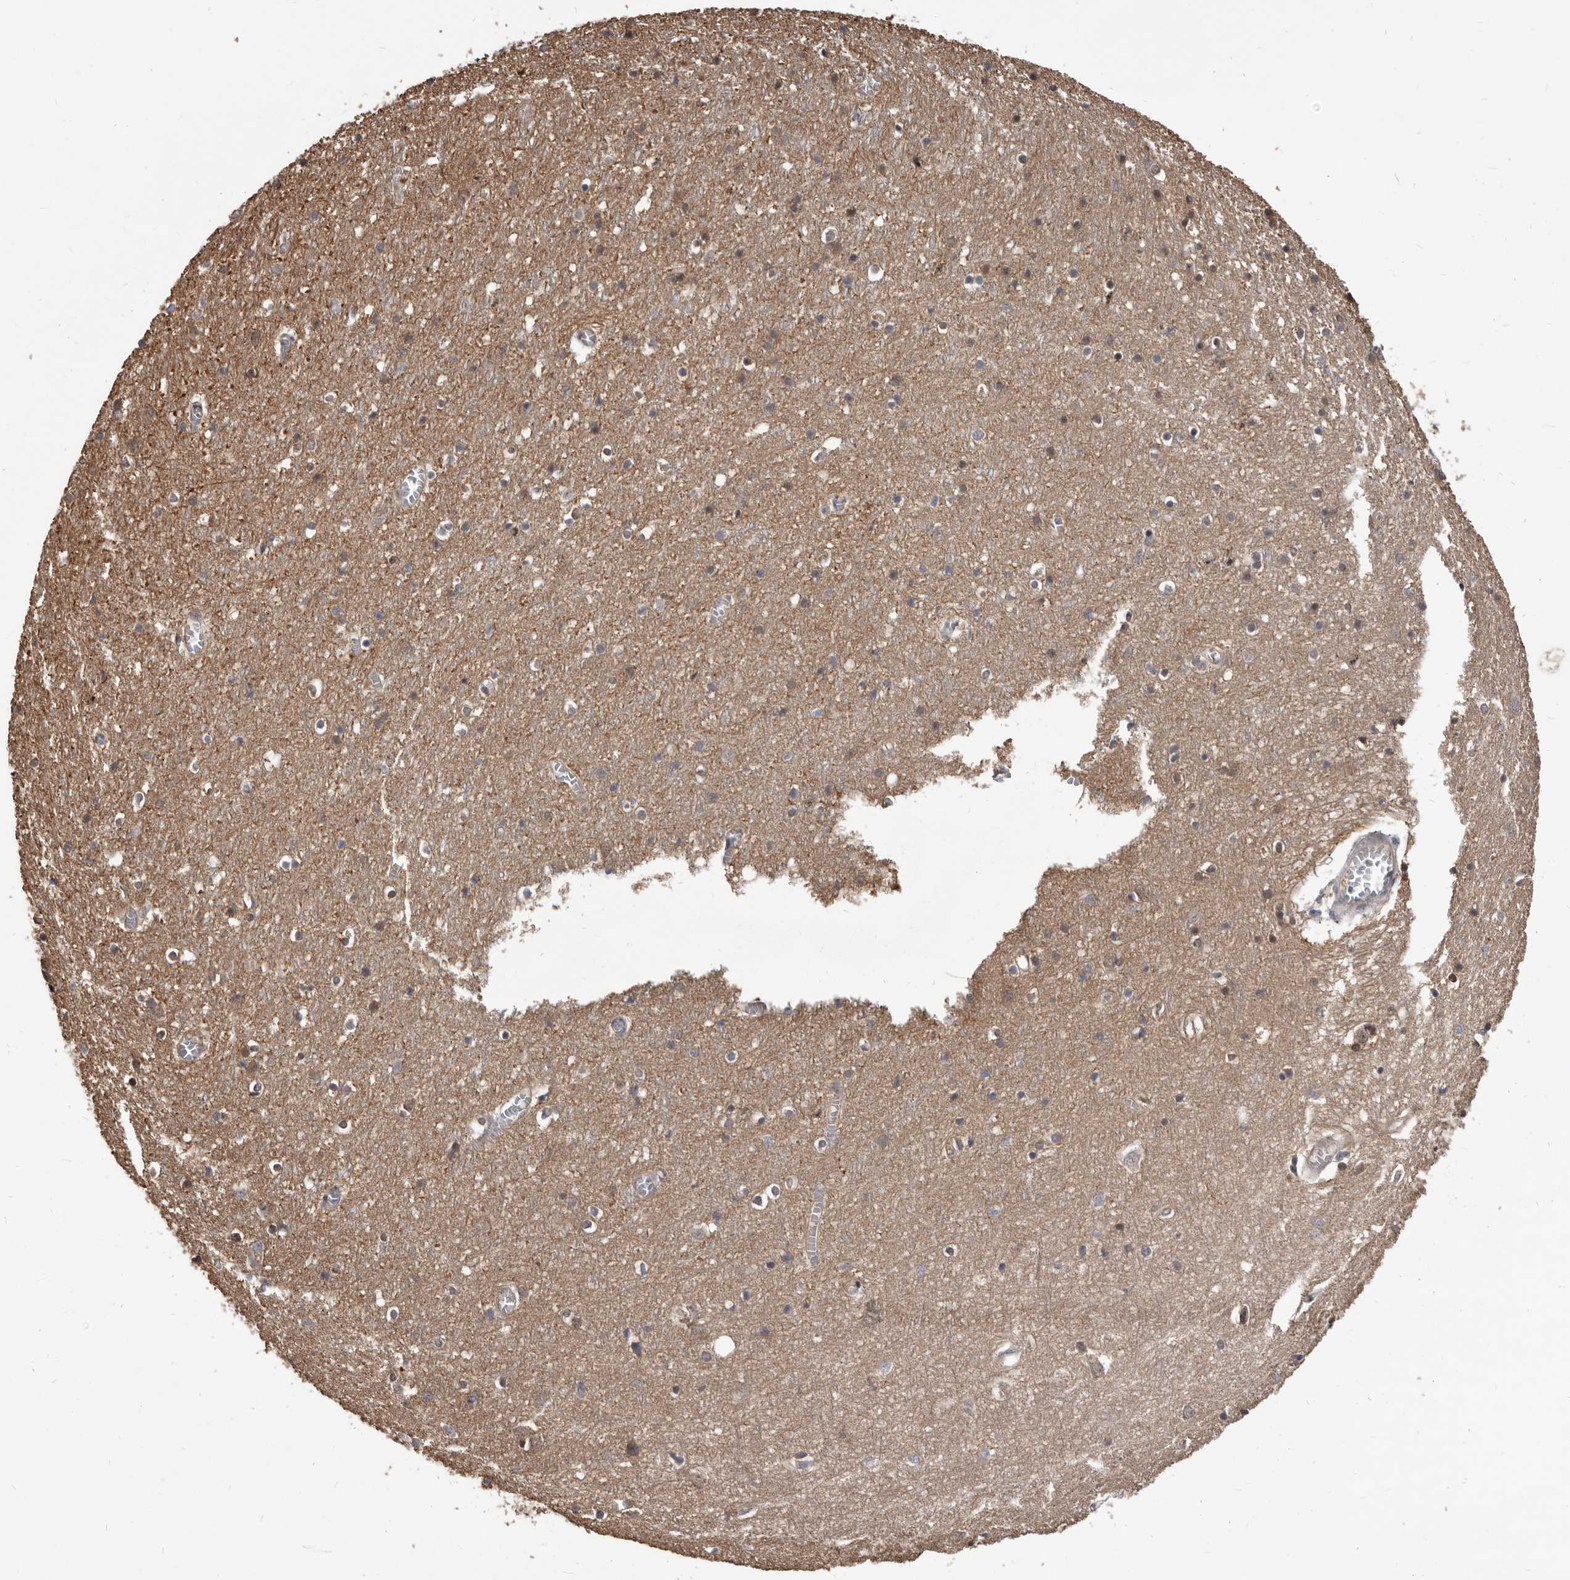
{"staining": {"intensity": "negative", "quantity": "none", "location": "none"}, "tissue": "cerebral cortex", "cell_type": "Endothelial cells", "image_type": "normal", "snomed": [{"axis": "morphology", "description": "Normal tissue, NOS"}, {"axis": "topography", "description": "Cerebral cortex"}], "caption": "DAB (3,3'-diaminobenzidine) immunohistochemical staining of benign human cerebral cortex reveals no significant staining in endothelial cells.", "gene": "ADAMTS20", "patient": {"sex": "female", "age": 64}}